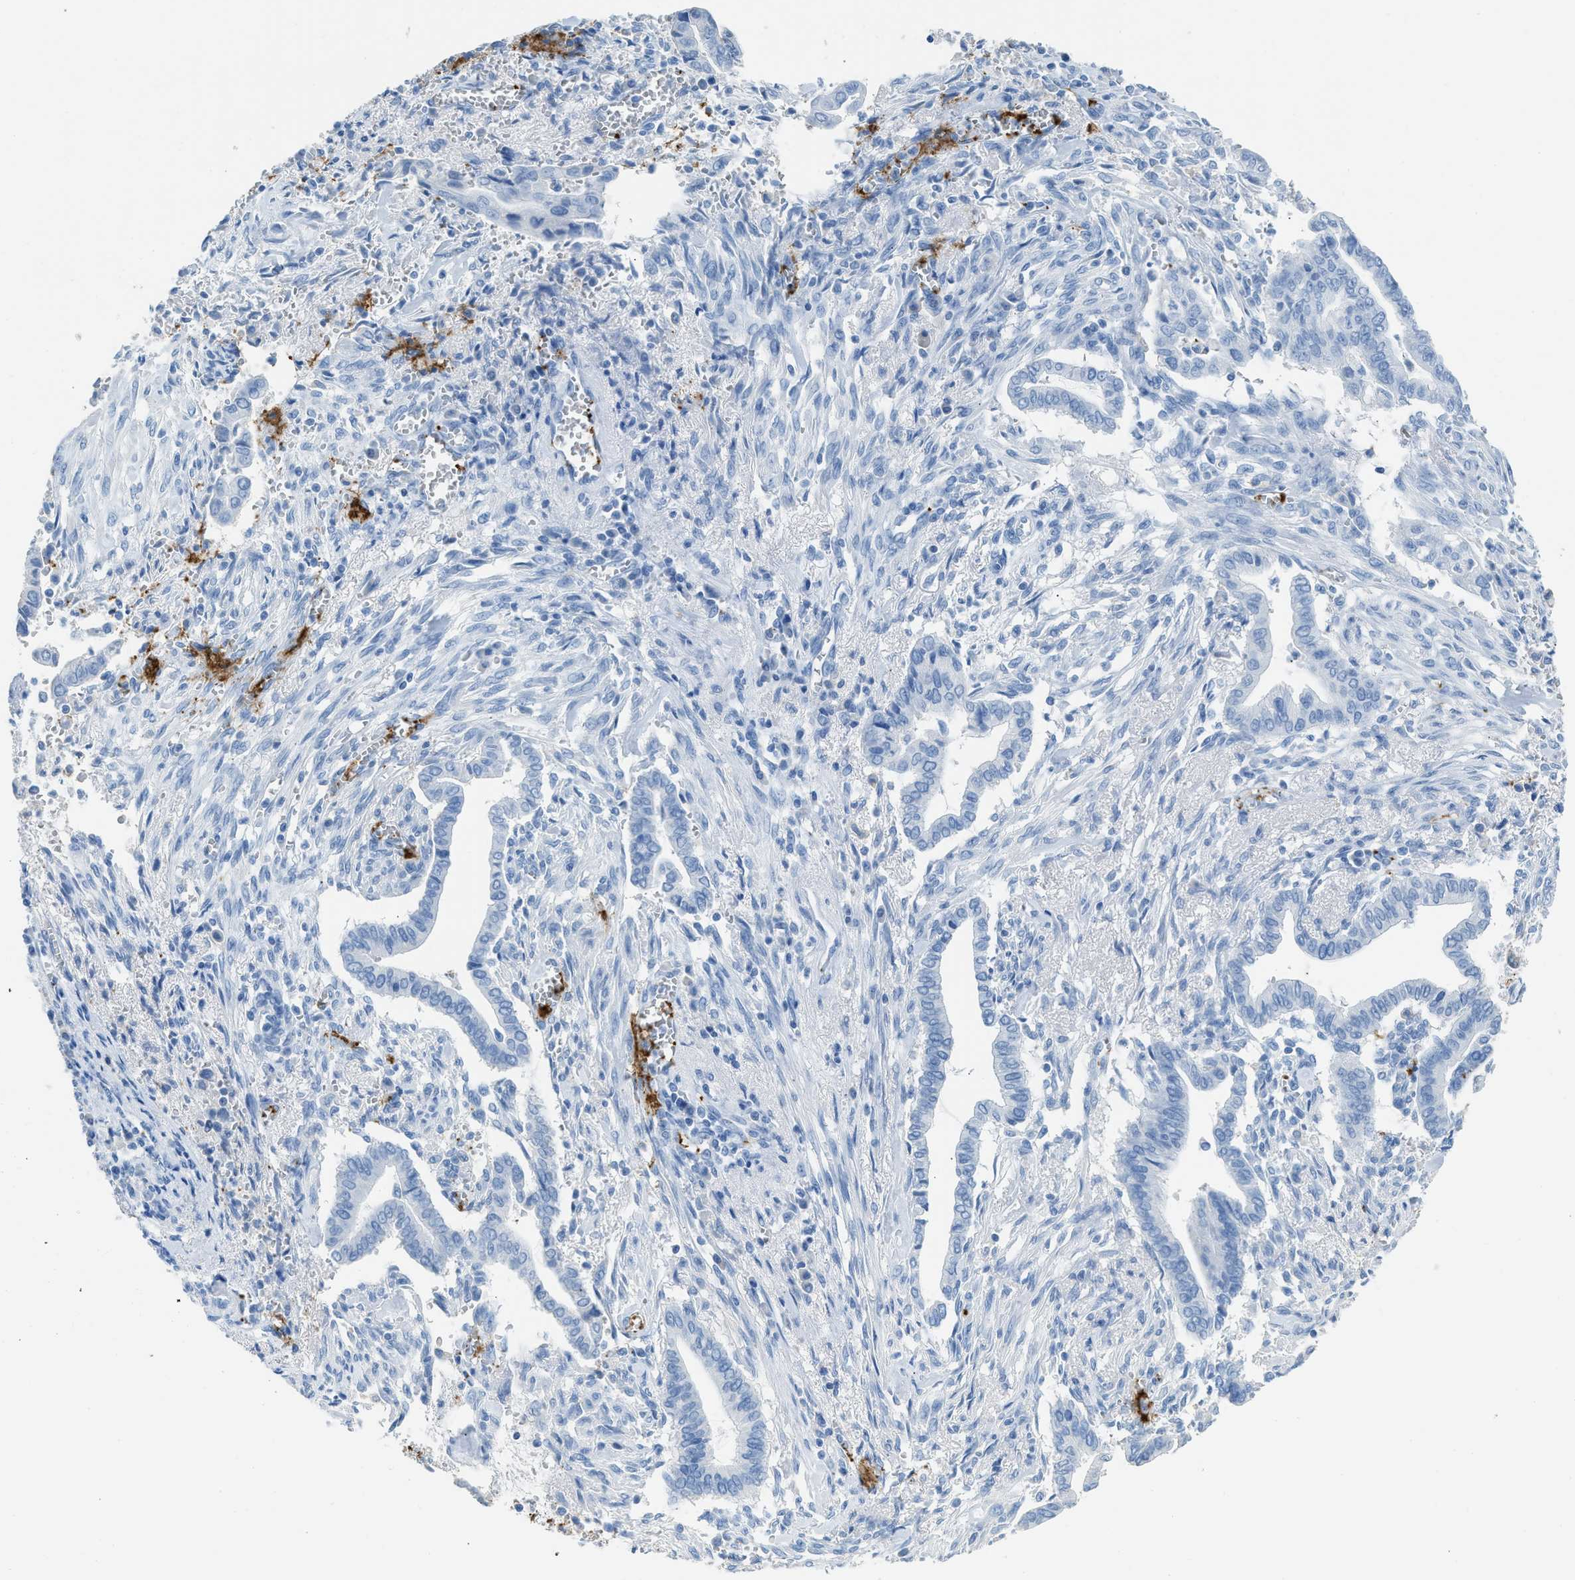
{"staining": {"intensity": "negative", "quantity": "none", "location": "none"}, "tissue": "cervical cancer", "cell_type": "Tumor cells", "image_type": "cancer", "snomed": [{"axis": "morphology", "description": "Adenocarcinoma, NOS"}, {"axis": "topography", "description": "Cervix"}], "caption": "High magnification brightfield microscopy of cervical cancer (adenocarcinoma) stained with DAB (3,3'-diaminobenzidine) (brown) and counterstained with hematoxylin (blue): tumor cells show no significant expression. (DAB (3,3'-diaminobenzidine) immunohistochemistry (IHC), high magnification).", "gene": "FAIM2", "patient": {"sex": "female", "age": 44}}